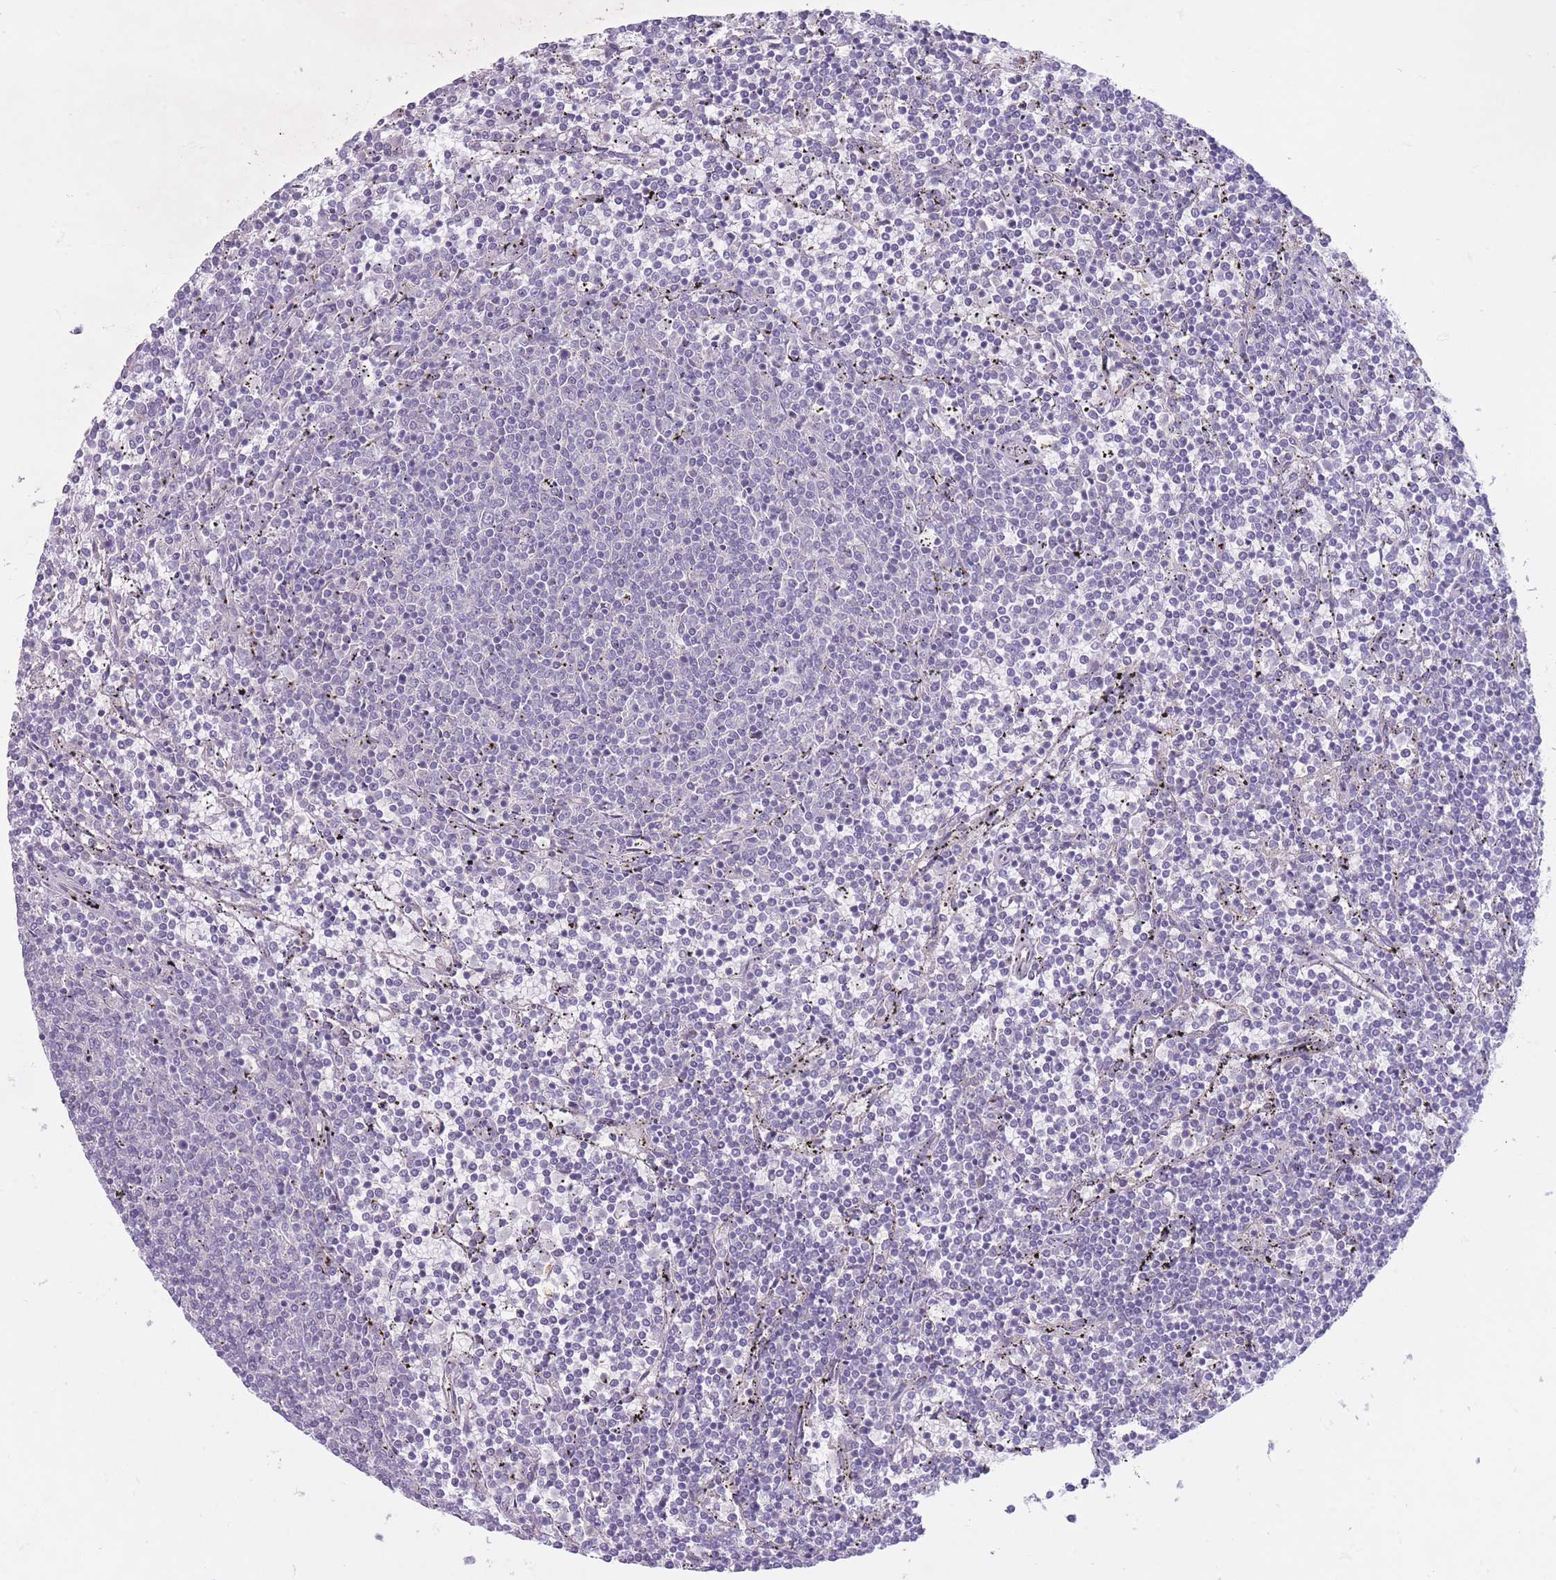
{"staining": {"intensity": "negative", "quantity": "none", "location": "none"}, "tissue": "lymphoma", "cell_type": "Tumor cells", "image_type": "cancer", "snomed": [{"axis": "morphology", "description": "Malignant lymphoma, non-Hodgkin's type, Low grade"}, {"axis": "topography", "description": "Spleen"}], "caption": "This is a image of immunohistochemistry (IHC) staining of low-grade malignant lymphoma, non-Hodgkin's type, which shows no positivity in tumor cells.", "gene": "PNPLA5", "patient": {"sex": "female", "age": 50}}